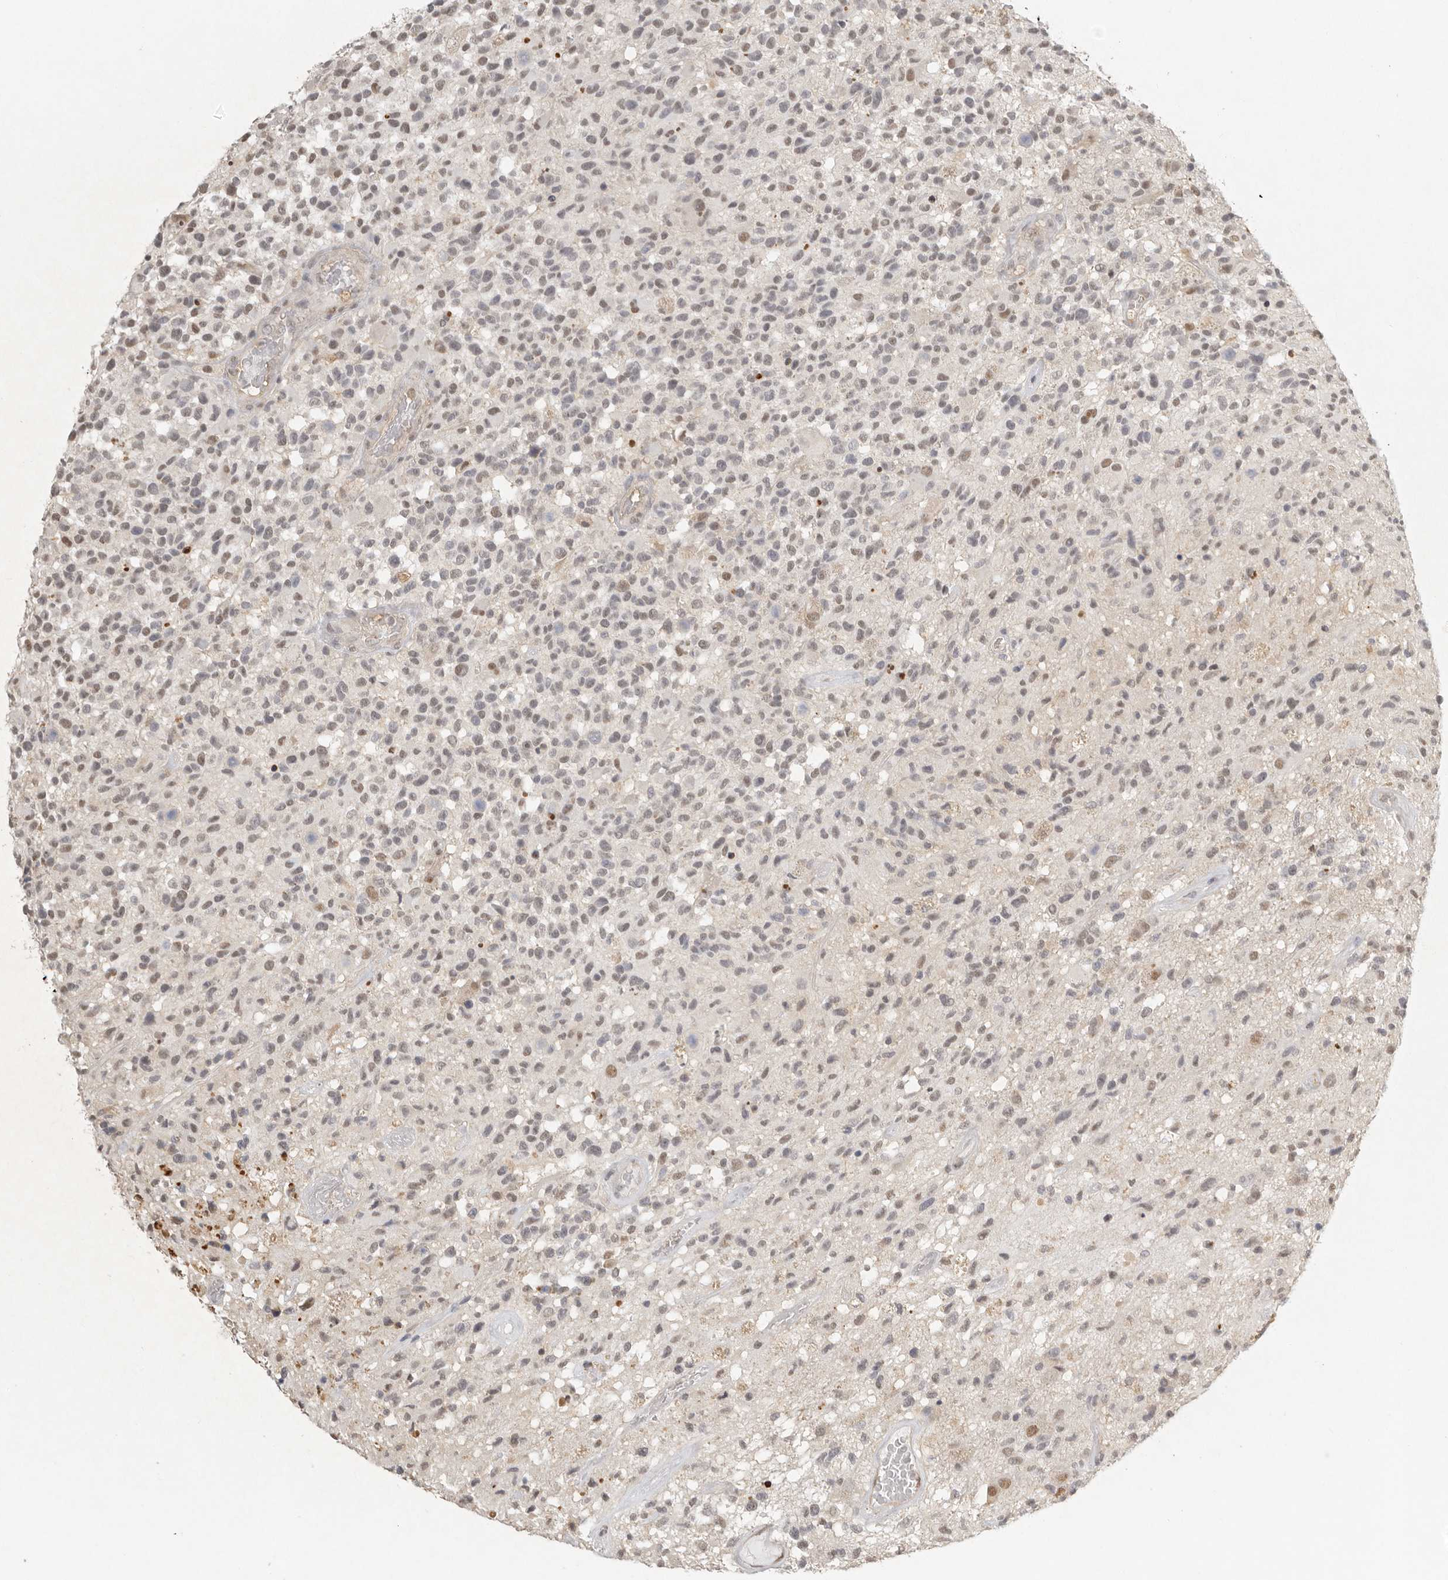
{"staining": {"intensity": "weak", "quantity": ">75%", "location": "nuclear"}, "tissue": "glioma", "cell_type": "Tumor cells", "image_type": "cancer", "snomed": [{"axis": "morphology", "description": "Glioma, malignant, High grade"}, {"axis": "morphology", "description": "Glioblastoma, NOS"}, {"axis": "topography", "description": "Brain"}], "caption": "Glioblastoma was stained to show a protein in brown. There is low levels of weak nuclear expression in about >75% of tumor cells.", "gene": "PSMA5", "patient": {"sex": "male", "age": 60}}